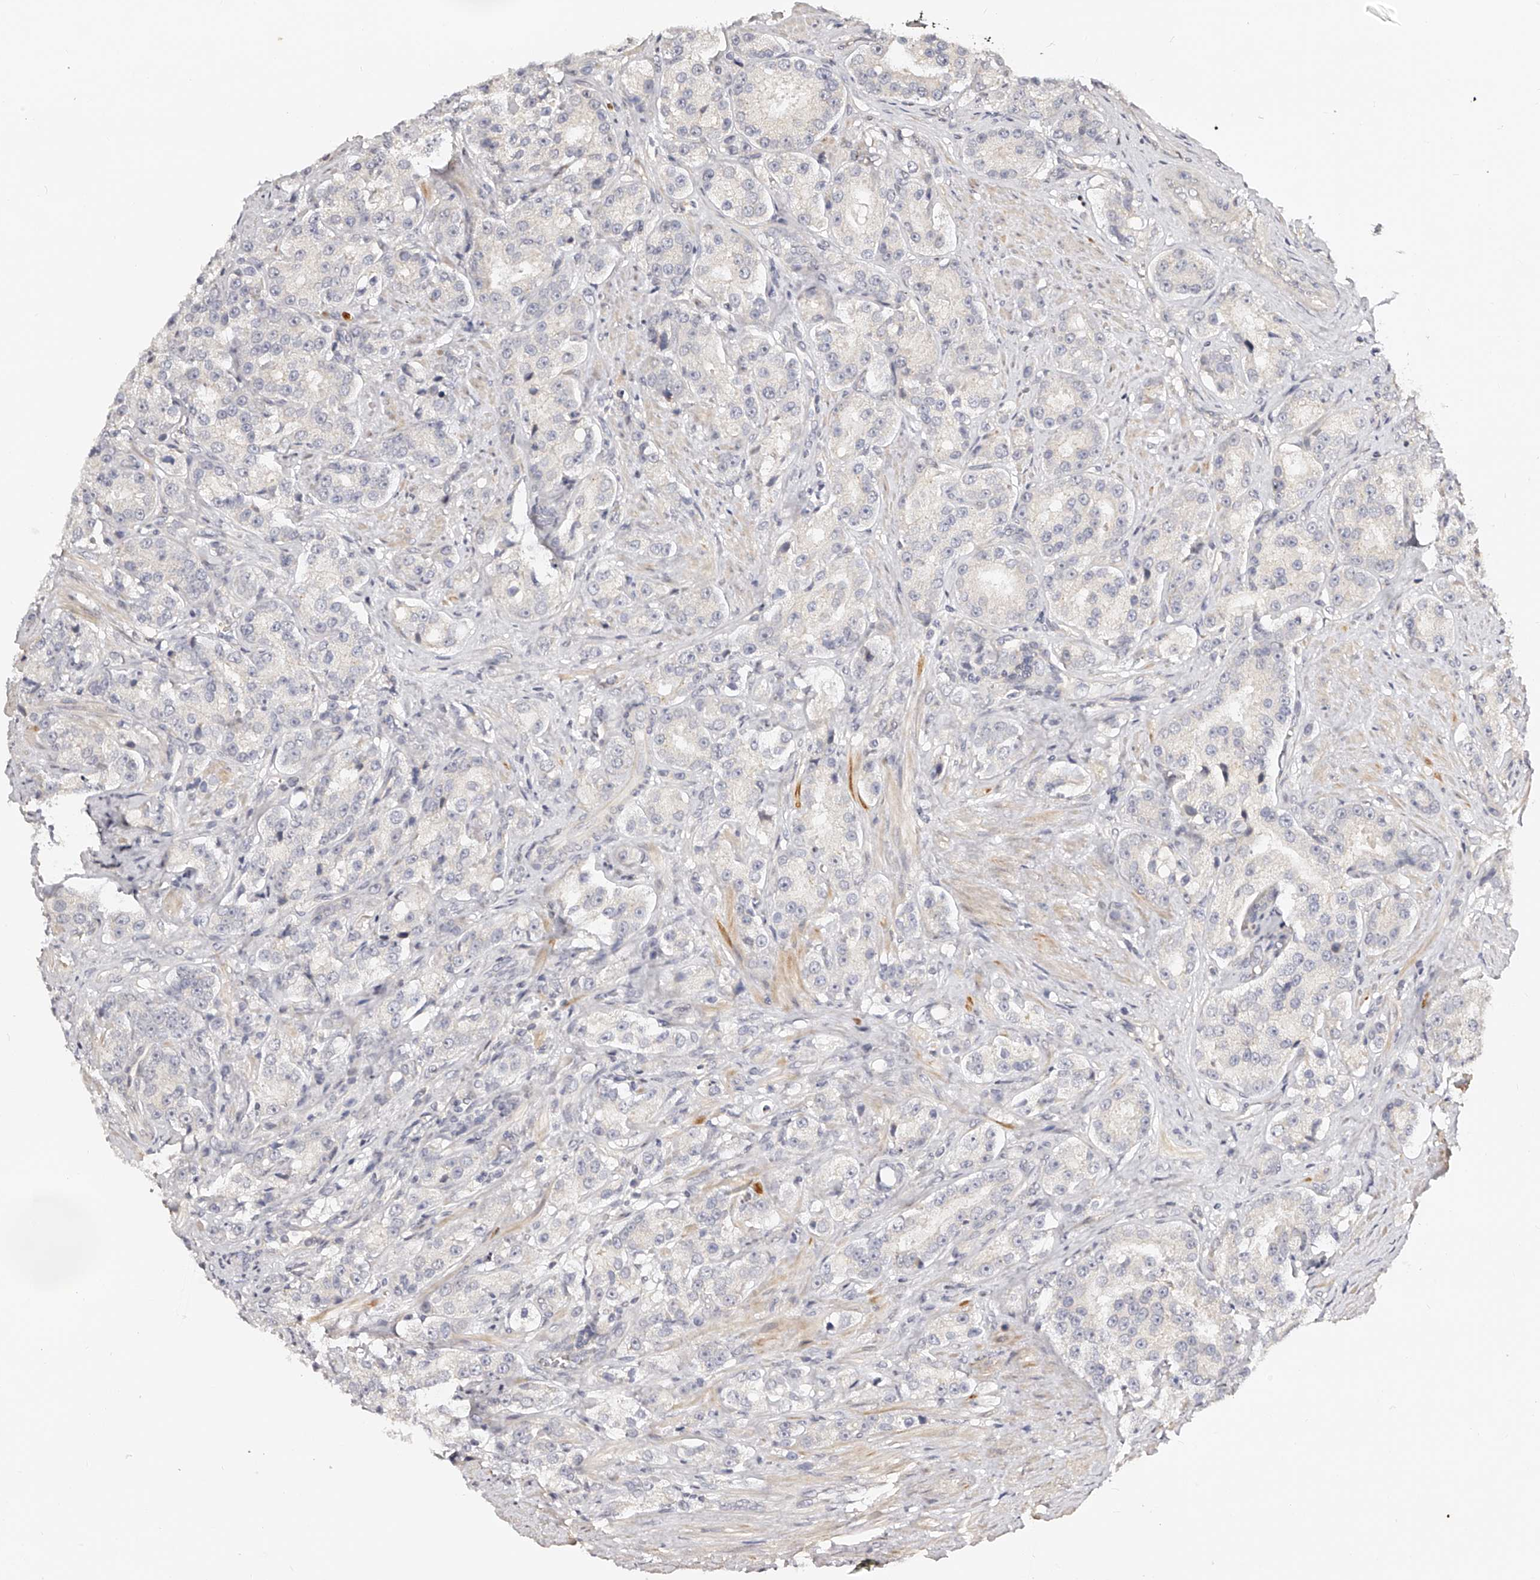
{"staining": {"intensity": "negative", "quantity": "none", "location": "none"}, "tissue": "prostate cancer", "cell_type": "Tumor cells", "image_type": "cancer", "snomed": [{"axis": "morphology", "description": "Adenocarcinoma, High grade"}, {"axis": "topography", "description": "Prostate"}], "caption": "DAB immunohistochemical staining of prostate cancer shows no significant staining in tumor cells.", "gene": "ZNF789", "patient": {"sex": "male", "age": 60}}